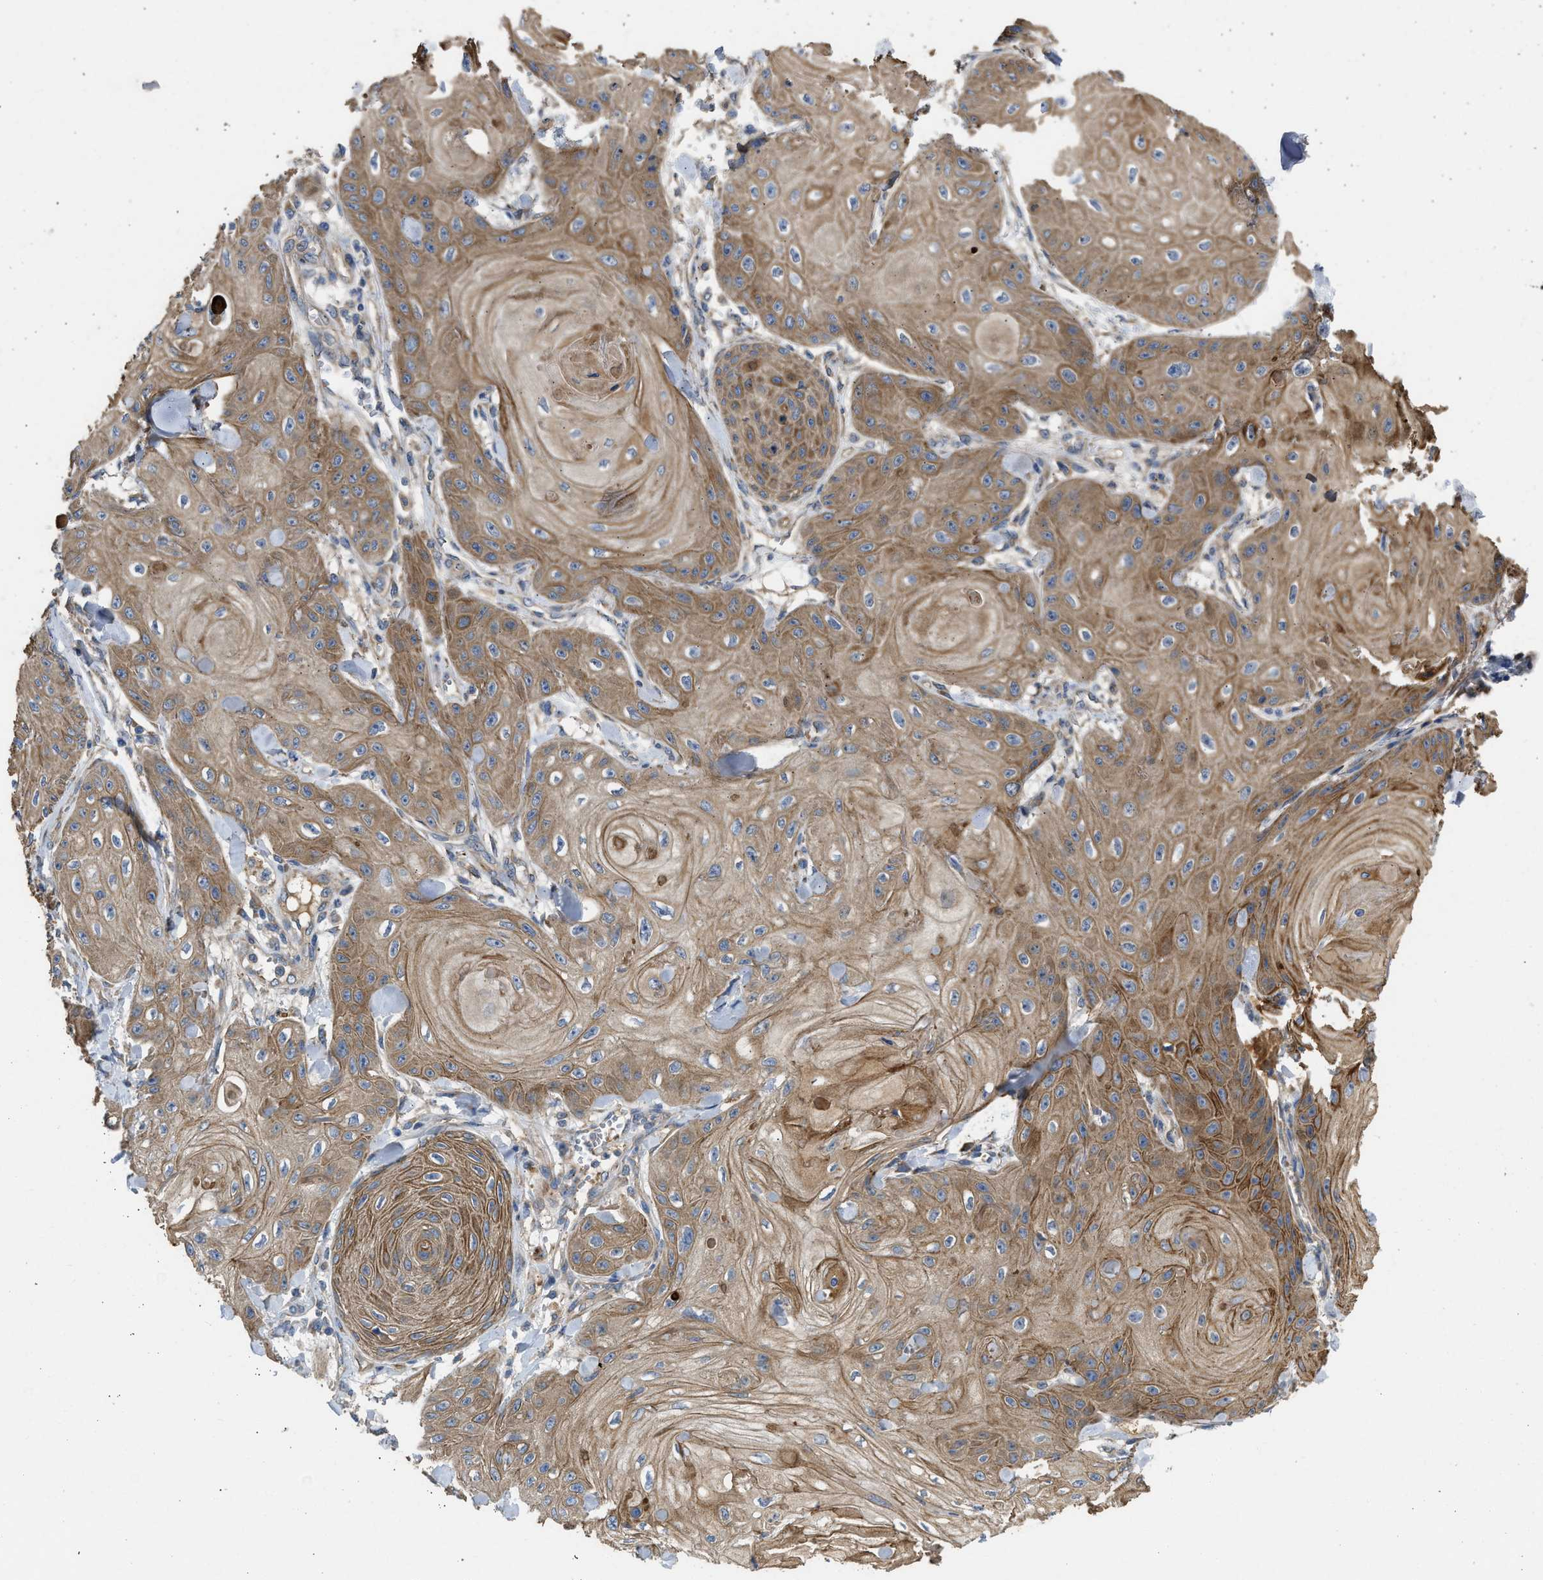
{"staining": {"intensity": "moderate", "quantity": ">75%", "location": "cytoplasmic/membranous"}, "tissue": "skin cancer", "cell_type": "Tumor cells", "image_type": "cancer", "snomed": [{"axis": "morphology", "description": "Squamous cell carcinoma, NOS"}, {"axis": "topography", "description": "Skin"}], "caption": "Protein expression analysis of human skin cancer (squamous cell carcinoma) reveals moderate cytoplasmic/membranous expression in approximately >75% of tumor cells. (Brightfield microscopy of DAB IHC at high magnification).", "gene": "CSRNP2", "patient": {"sex": "male", "age": 74}}